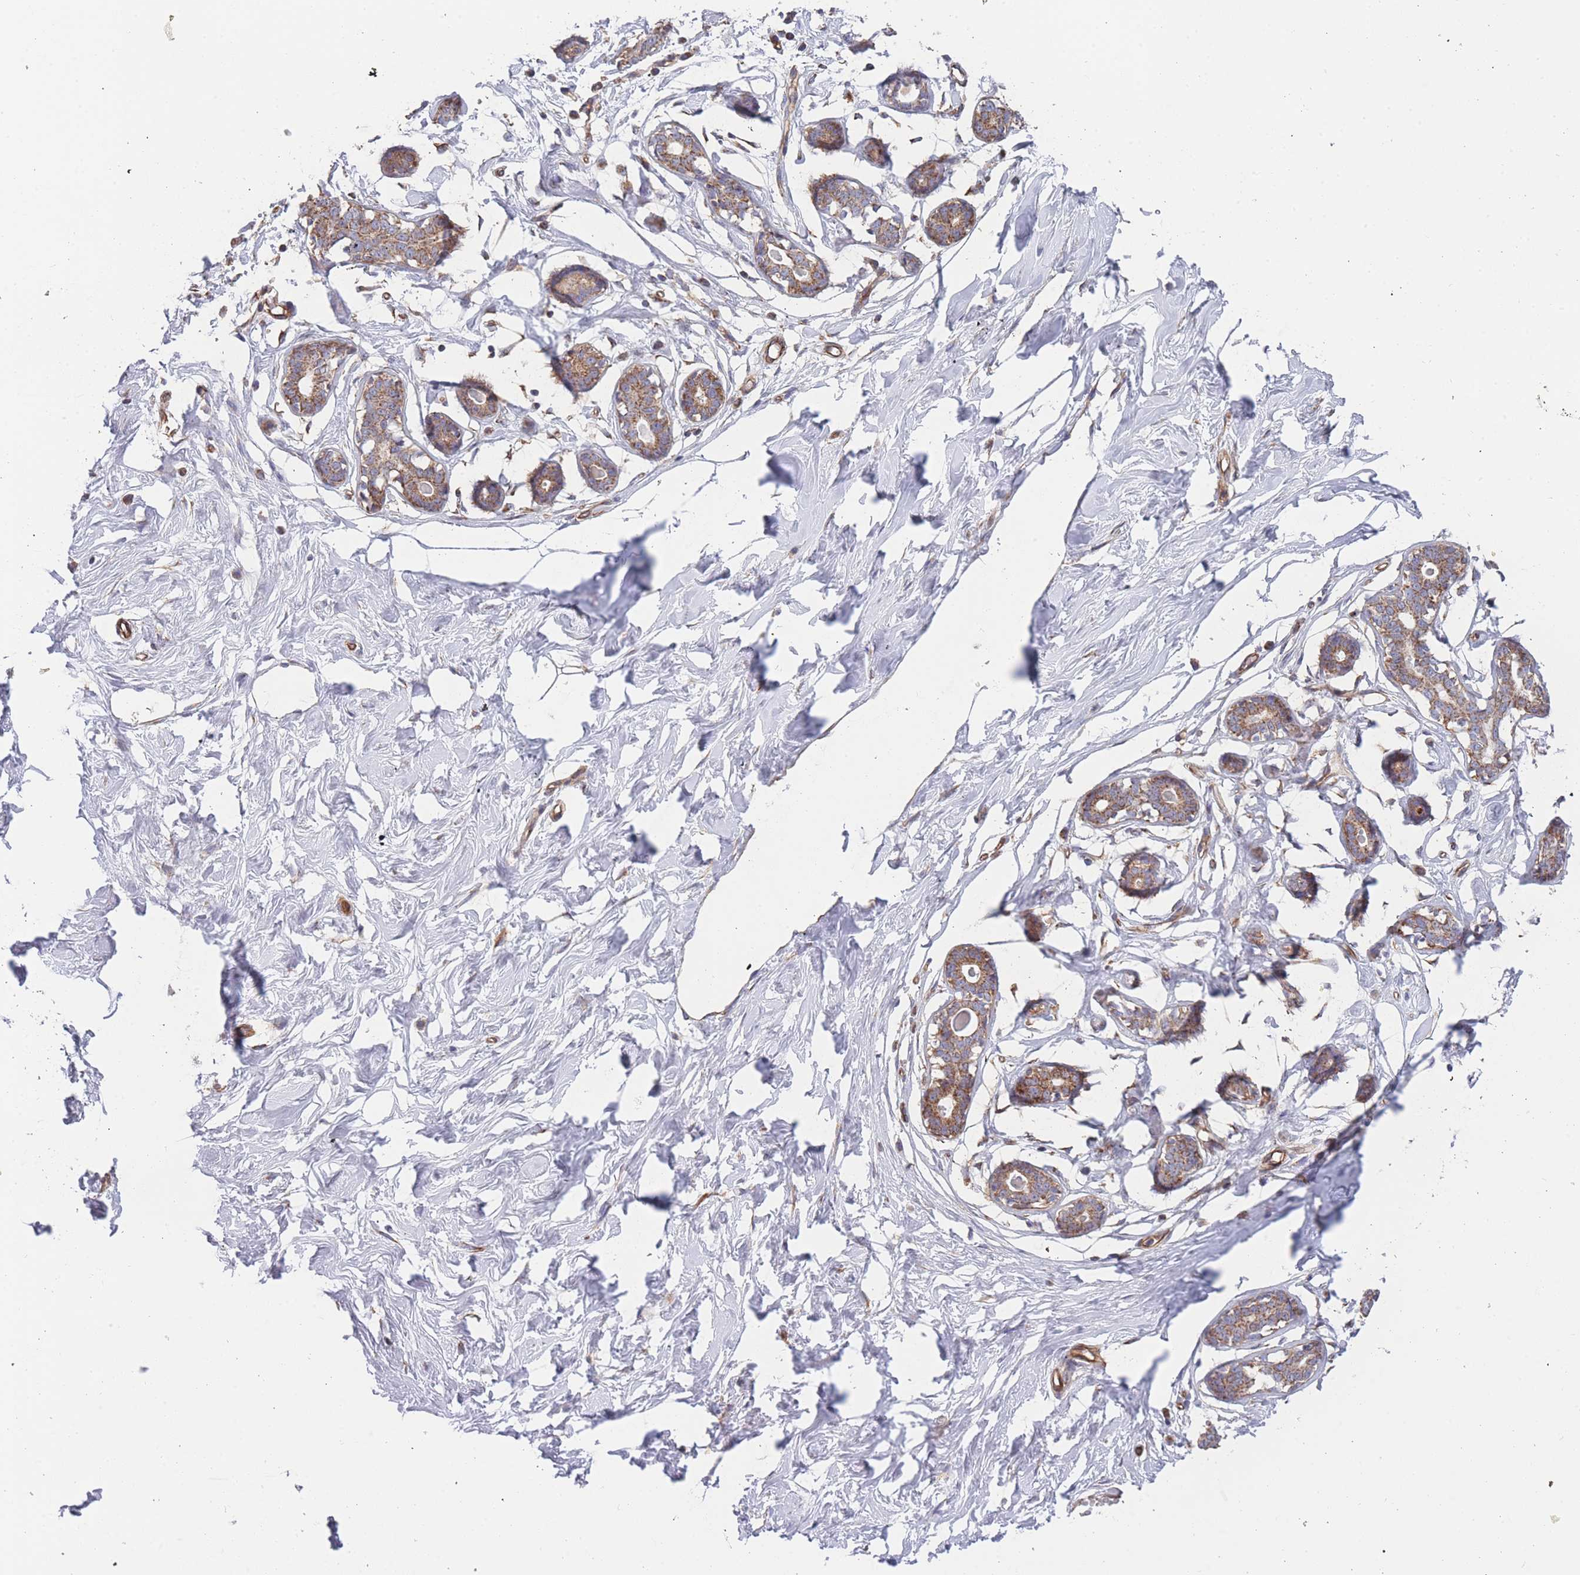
{"staining": {"intensity": "weak", "quantity": ">75%", "location": "cytoplasmic/membranous"}, "tissue": "breast", "cell_type": "Adipocytes", "image_type": "normal", "snomed": [{"axis": "morphology", "description": "Normal tissue, NOS"}, {"axis": "morphology", "description": "Adenoma, NOS"}, {"axis": "topography", "description": "Breast"}], "caption": "Immunohistochemical staining of normal human breast shows >75% levels of weak cytoplasmic/membranous protein positivity in approximately >75% of adipocytes. The protein is stained brown, and the nuclei are stained in blue (DAB (3,3'-diaminobenzidine) IHC with brightfield microscopy, high magnification).", "gene": "MTRES1", "patient": {"sex": "female", "age": 23}}